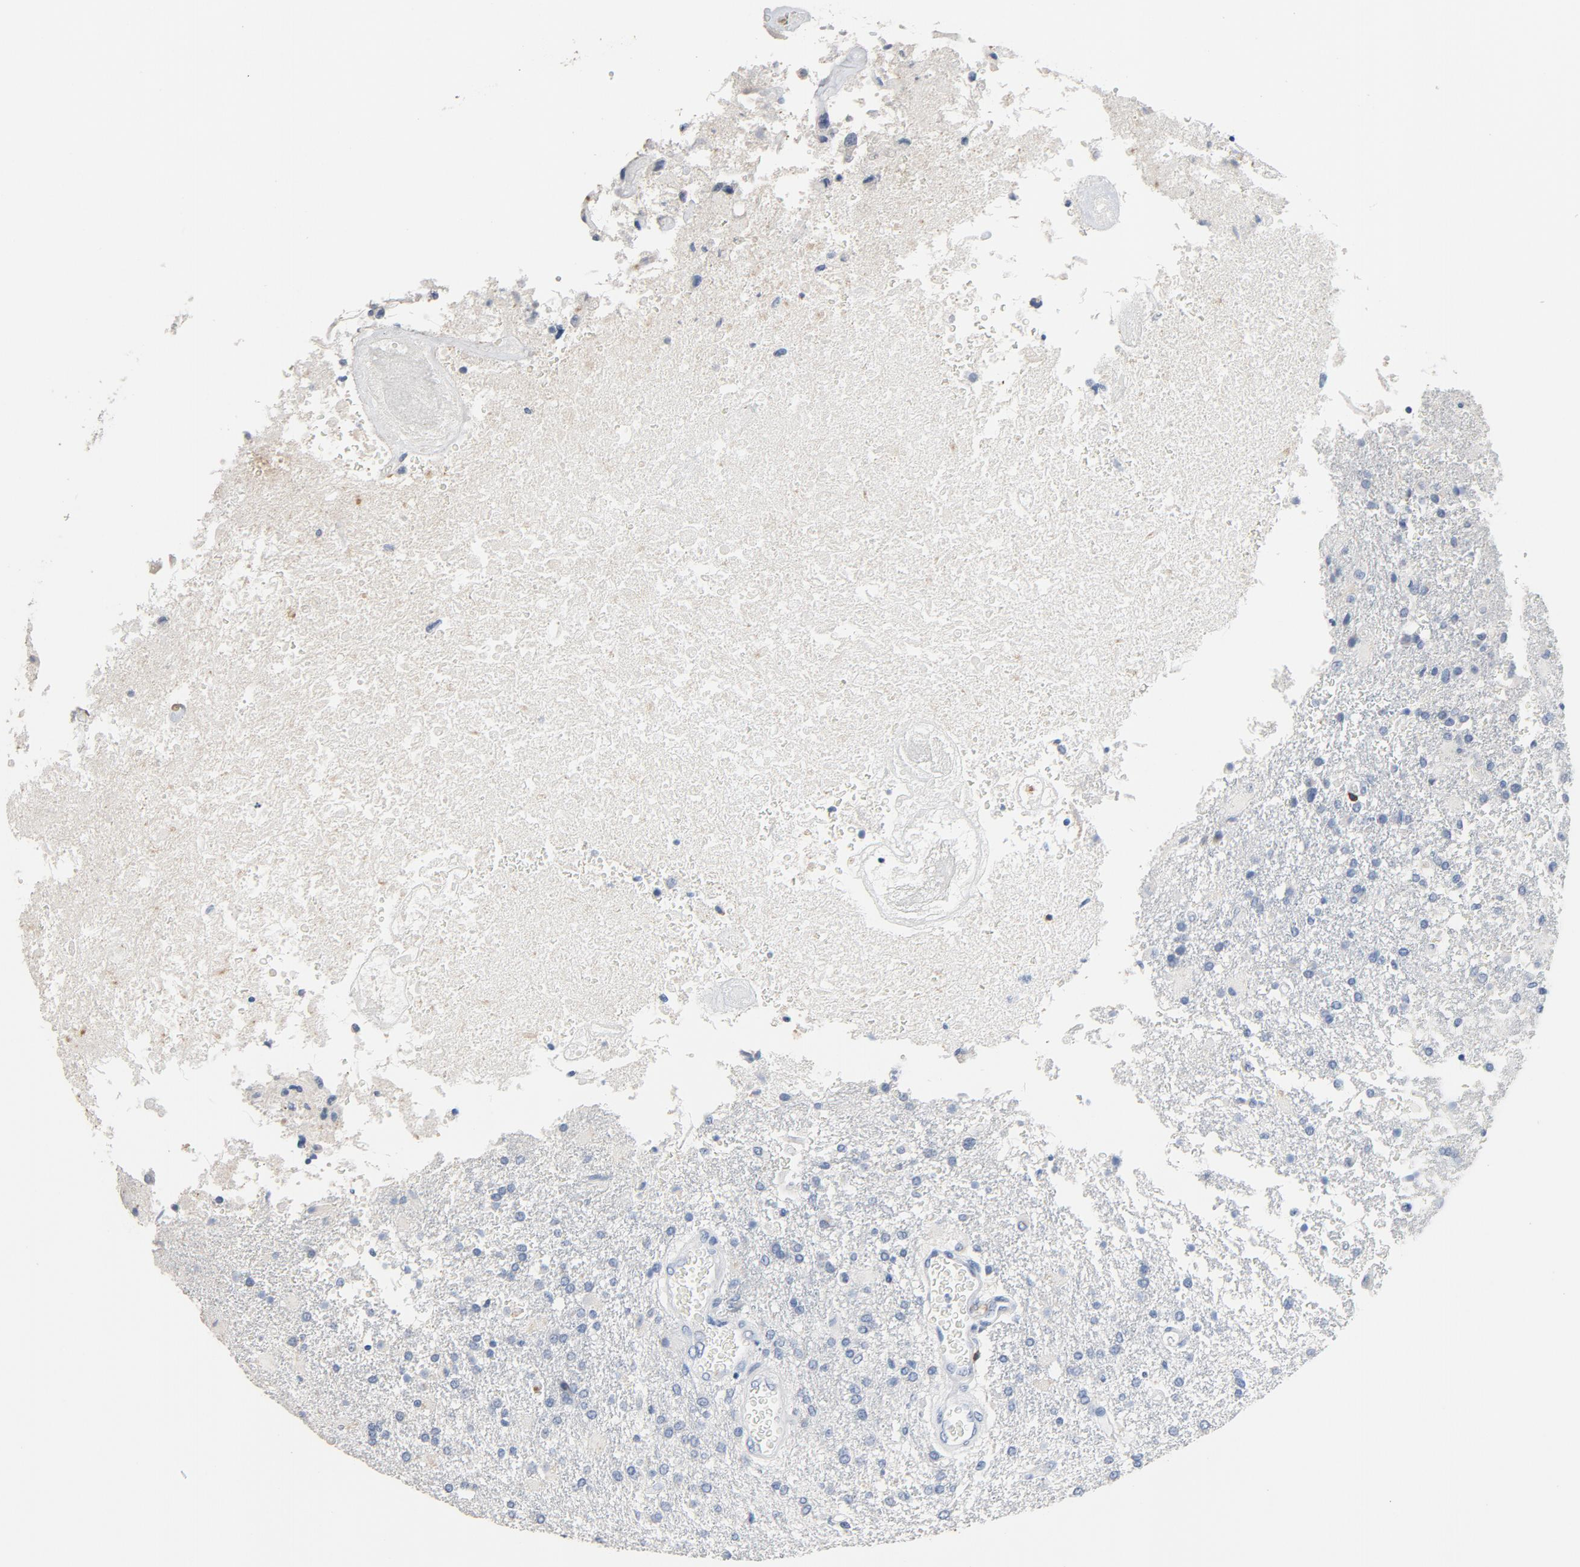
{"staining": {"intensity": "negative", "quantity": "none", "location": "none"}, "tissue": "glioma", "cell_type": "Tumor cells", "image_type": "cancer", "snomed": [{"axis": "morphology", "description": "Glioma, malignant, High grade"}, {"axis": "topography", "description": "Cerebral cortex"}], "caption": "High magnification brightfield microscopy of malignant glioma (high-grade) stained with DAB (3,3'-diaminobenzidine) (brown) and counterstained with hematoxylin (blue): tumor cells show no significant expression.", "gene": "CD247", "patient": {"sex": "male", "age": 79}}